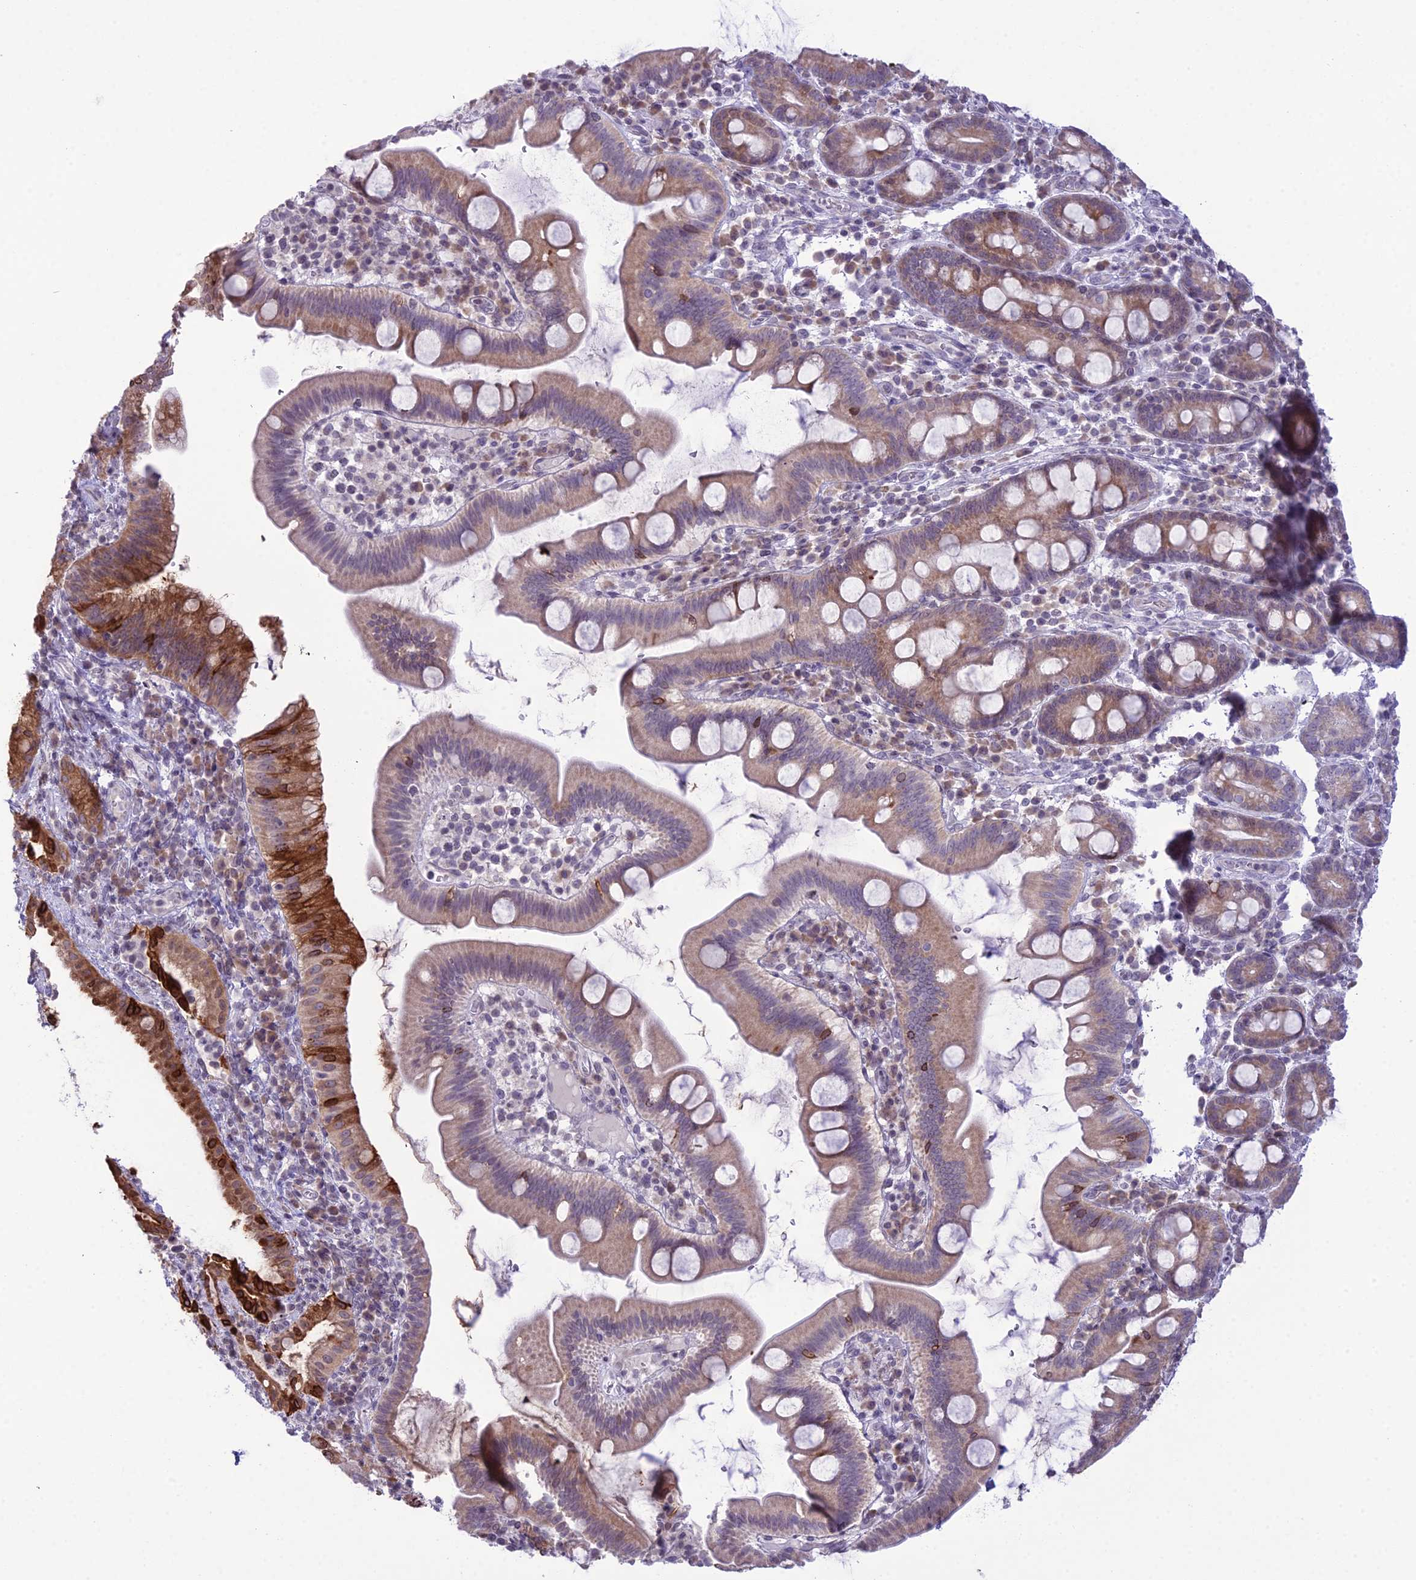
{"staining": {"intensity": "moderate", "quantity": "25%-75%", "location": "cytoplasmic/membranous"}, "tissue": "pancreatic cancer", "cell_type": "Tumor cells", "image_type": "cancer", "snomed": [{"axis": "morphology", "description": "Adenocarcinoma, NOS"}, {"axis": "topography", "description": "Pancreas"}], "caption": "There is medium levels of moderate cytoplasmic/membranous positivity in tumor cells of adenocarcinoma (pancreatic), as demonstrated by immunohistochemical staining (brown color).", "gene": "RPS26", "patient": {"sex": "male", "age": 68}}